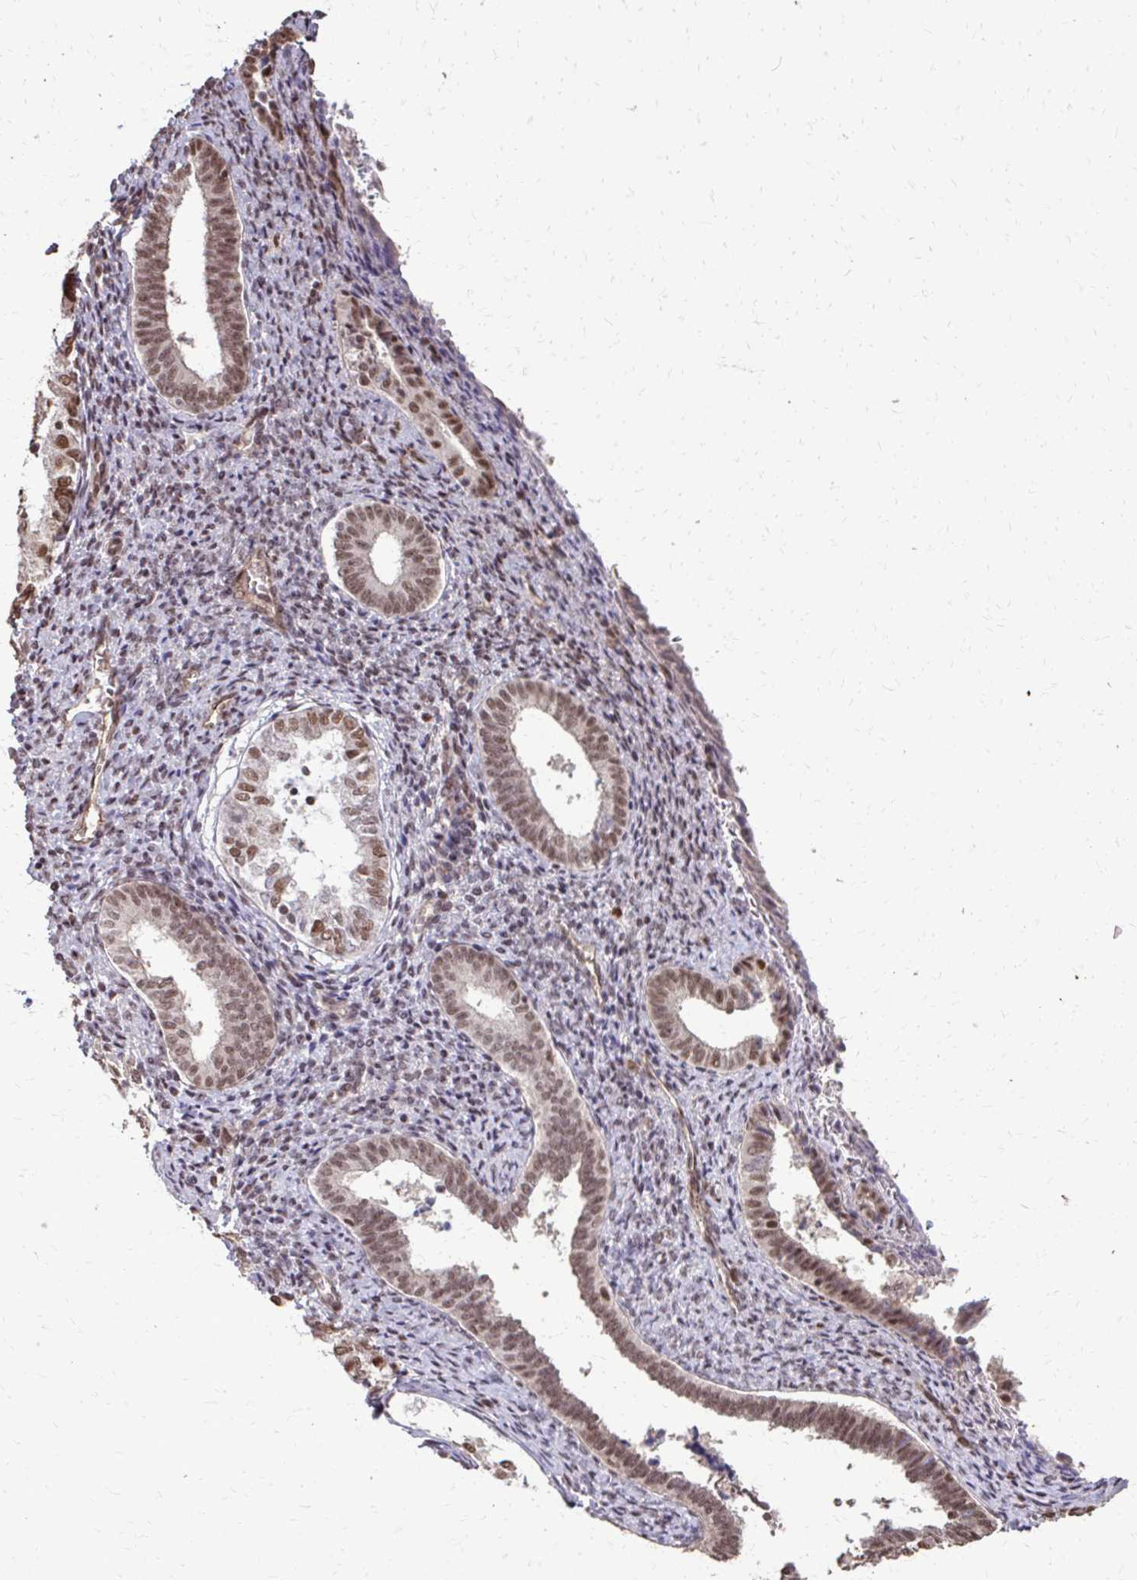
{"staining": {"intensity": "moderate", "quantity": "25%-75%", "location": "nuclear"}, "tissue": "endometrium", "cell_type": "Cells in endometrial stroma", "image_type": "normal", "snomed": [{"axis": "morphology", "description": "Normal tissue, NOS"}, {"axis": "topography", "description": "Endometrium"}], "caption": "IHC histopathology image of unremarkable endometrium: human endometrium stained using immunohistochemistry displays medium levels of moderate protein expression localized specifically in the nuclear of cells in endometrial stroma, appearing as a nuclear brown color.", "gene": "SS18", "patient": {"sex": "female", "age": 50}}